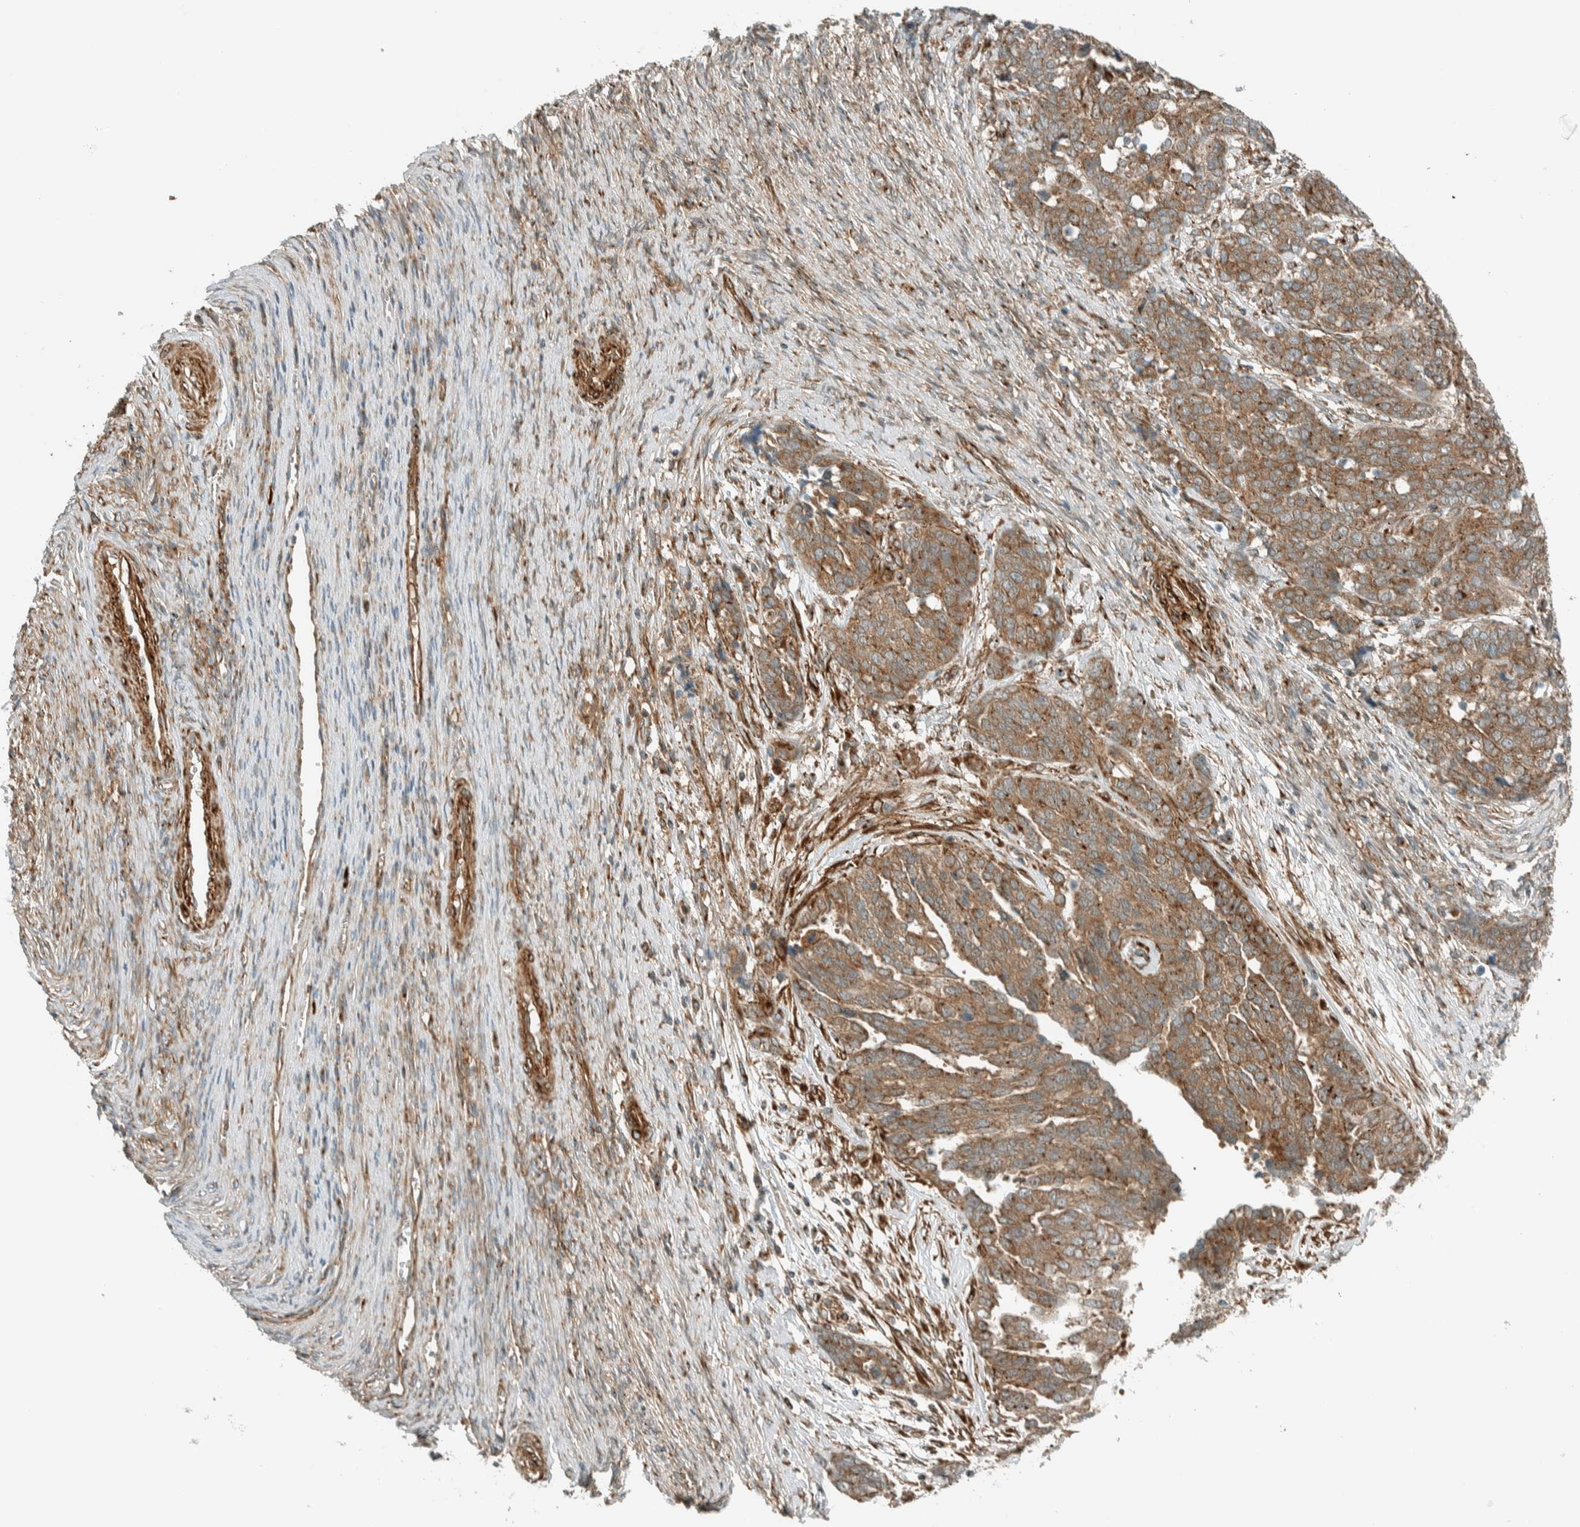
{"staining": {"intensity": "moderate", "quantity": ">75%", "location": "cytoplasmic/membranous"}, "tissue": "ovarian cancer", "cell_type": "Tumor cells", "image_type": "cancer", "snomed": [{"axis": "morphology", "description": "Cystadenocarcinoma, serous, NOS"}, {"axis": "topography", "description": "Ovary"}], "caption": "Brown immunohistochemical staining in serous cystadenocarcinoma (ovarian) reveals moderate cytoplasmic/membranous positivity in about >75% of tumor cells. (DAB (3,3'-diaminobenzidine) IHC, brown staining for protein, blue staining for nuclei).", "gene": "EXOC7", "patient": {"sex": "female", "age": 44}}